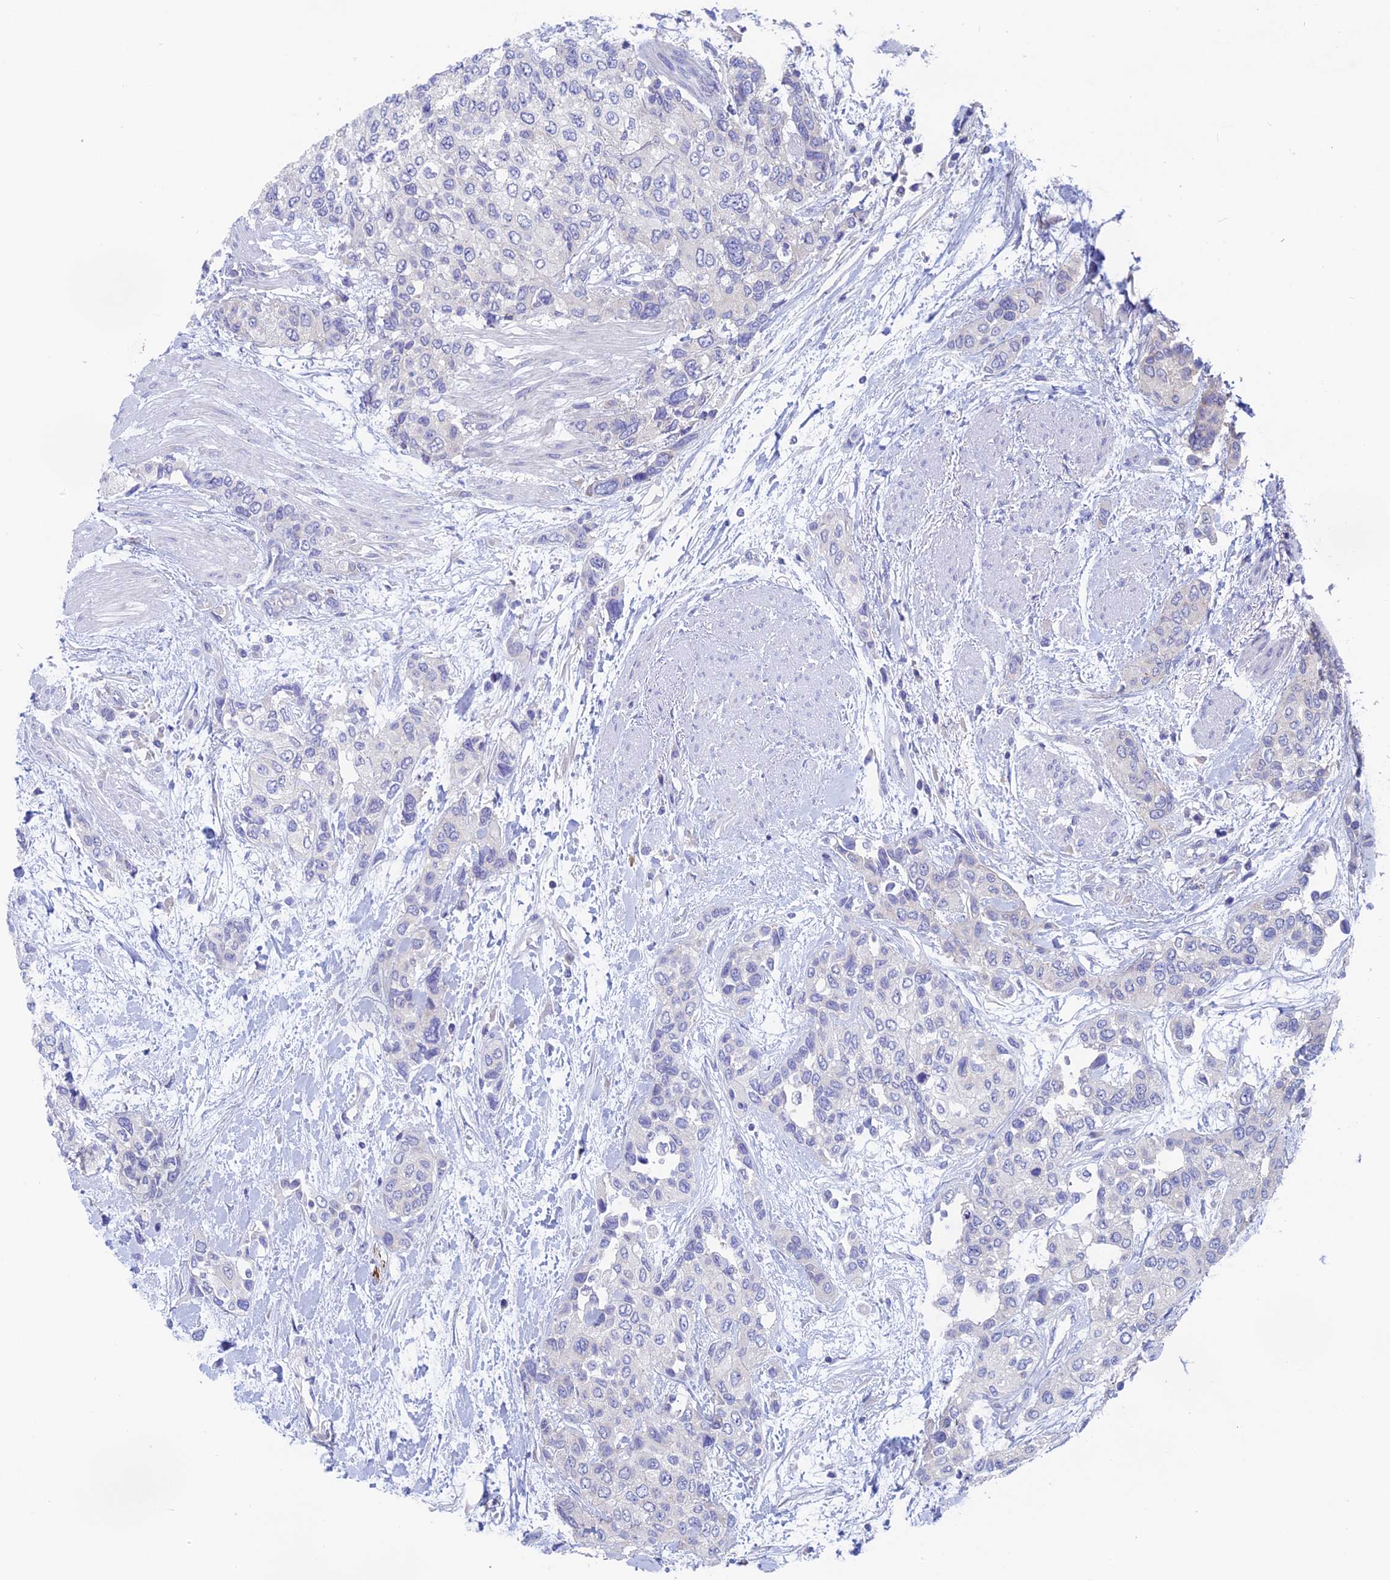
{"staining": {"intensity": "negative", "quantity": "none", "location": "none"}, "tissue": "urothelial cancer", "cell_type": "Tumor cells", "image_type": "cancer", "snomed": [{"axis": "morphology", "description": "Normal tissue, NOS"}, {"axis": "morphology", "description": "Urothelial carcinoma, High grade"}, {"axis": "topography", "description": "Vascular tissue"}, {"axis": "topography", "description": "Urinary bladder"}], "caption": "A photomicrograph of urothelial carcinoma (high-grade) stained for a protein exhibits no brown staining in tumor cells.", "gene": "TENT4B", "patient": {"sex": "female", "age": 56}}